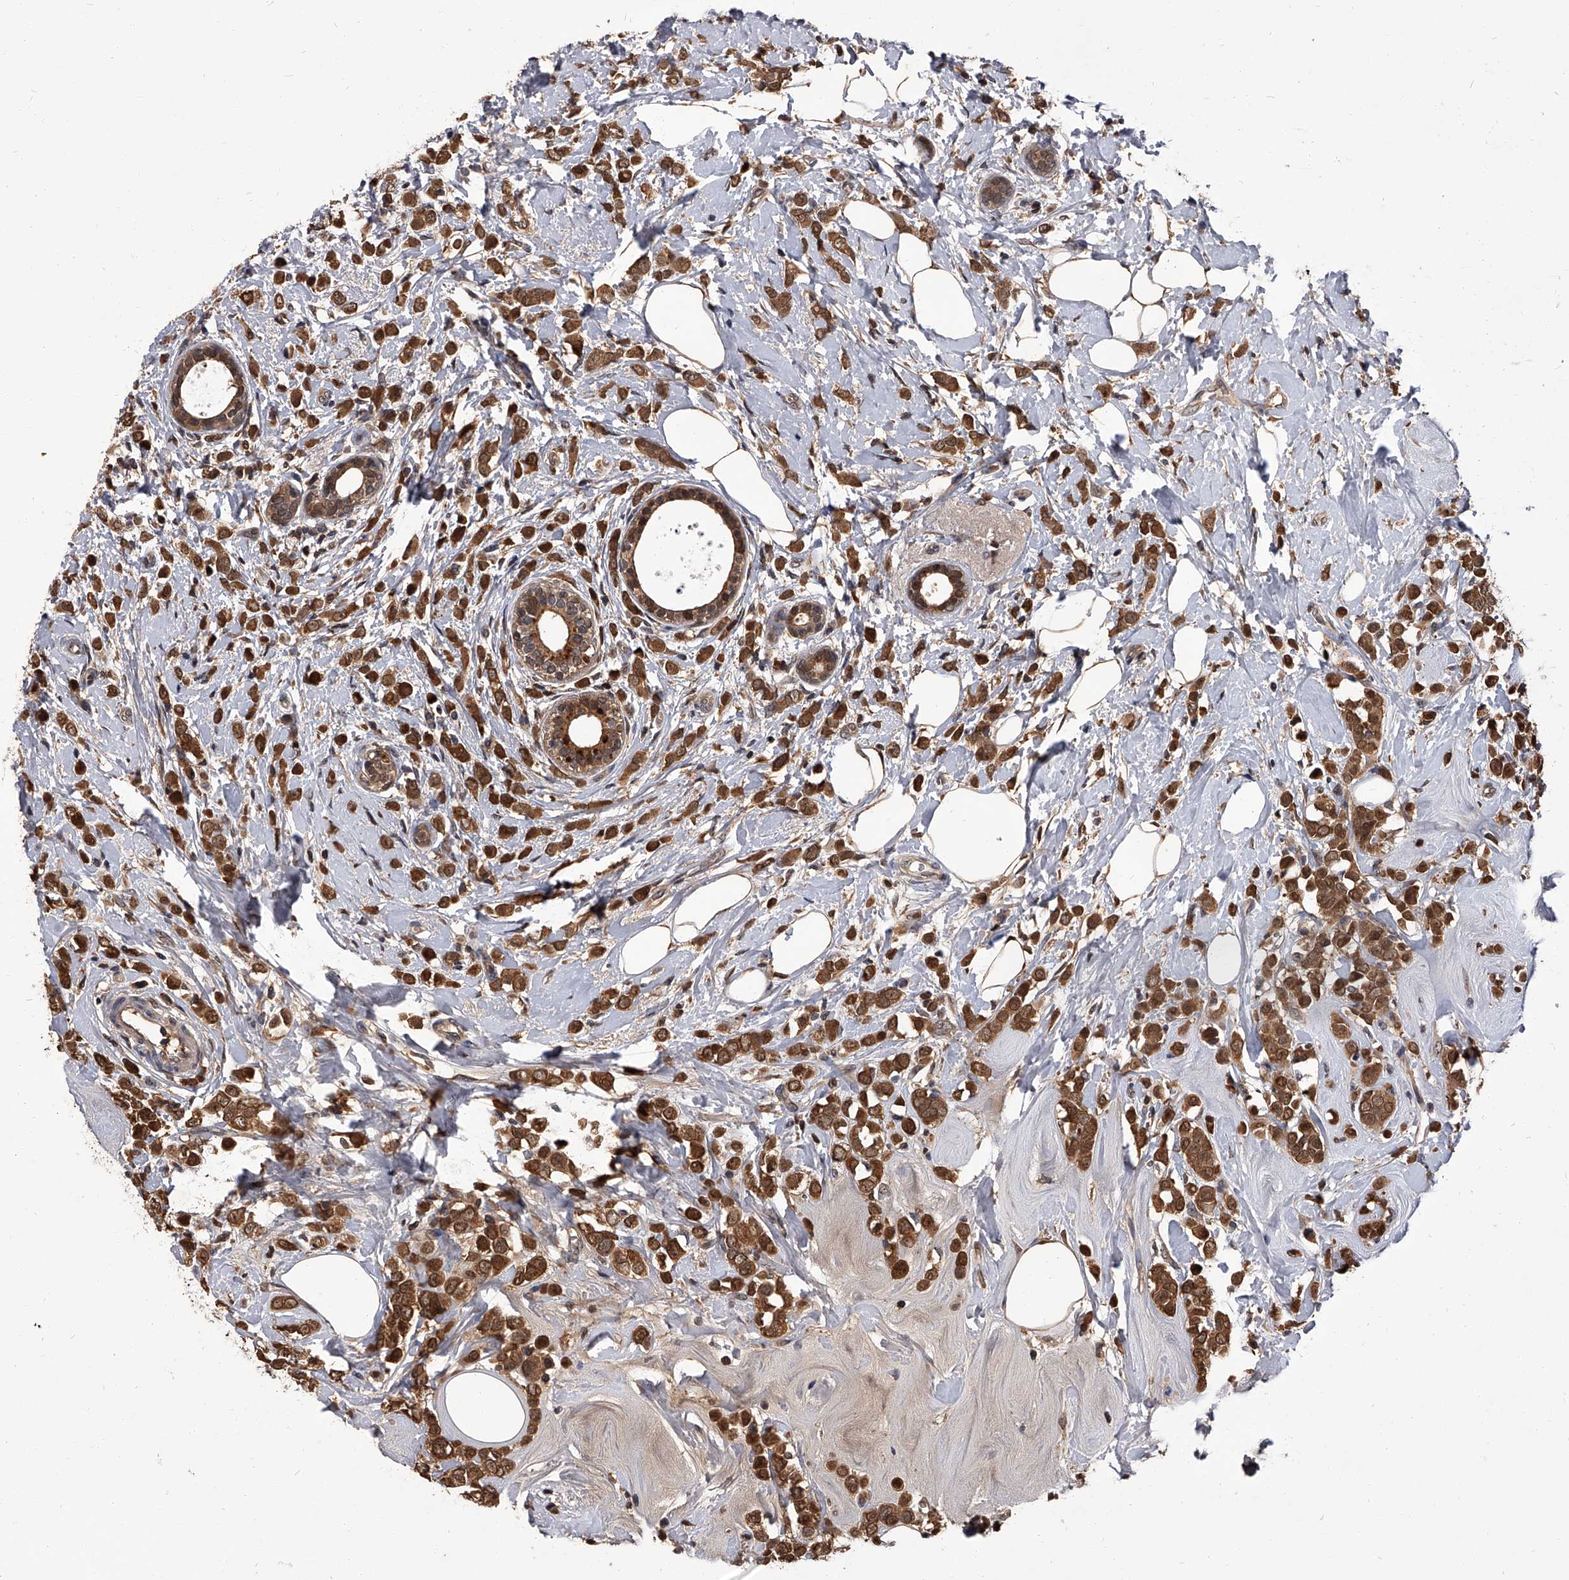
{"staining": {"intensity": "moderate", "quantity": ">75%", "location": "cytoplasmic/membranous,nuclear"}, "tissue": "breast cancer", "cell_type": "Tumor cells", "image_type": "cancer", "snomed": [{"axis": "morphology", "description": "Lobular carcinoma"}, {"axis": "topography", "description": "Breast"}], "caption": "IHC of breast cancer (lobular carcinoma) displays medium levels of moderate cytoplasmic/membranous and nuclear staining in approximately >75% of tumor cells.", "gene": "SLC18B1", "patient": {"sex": "female", "age": 47}}